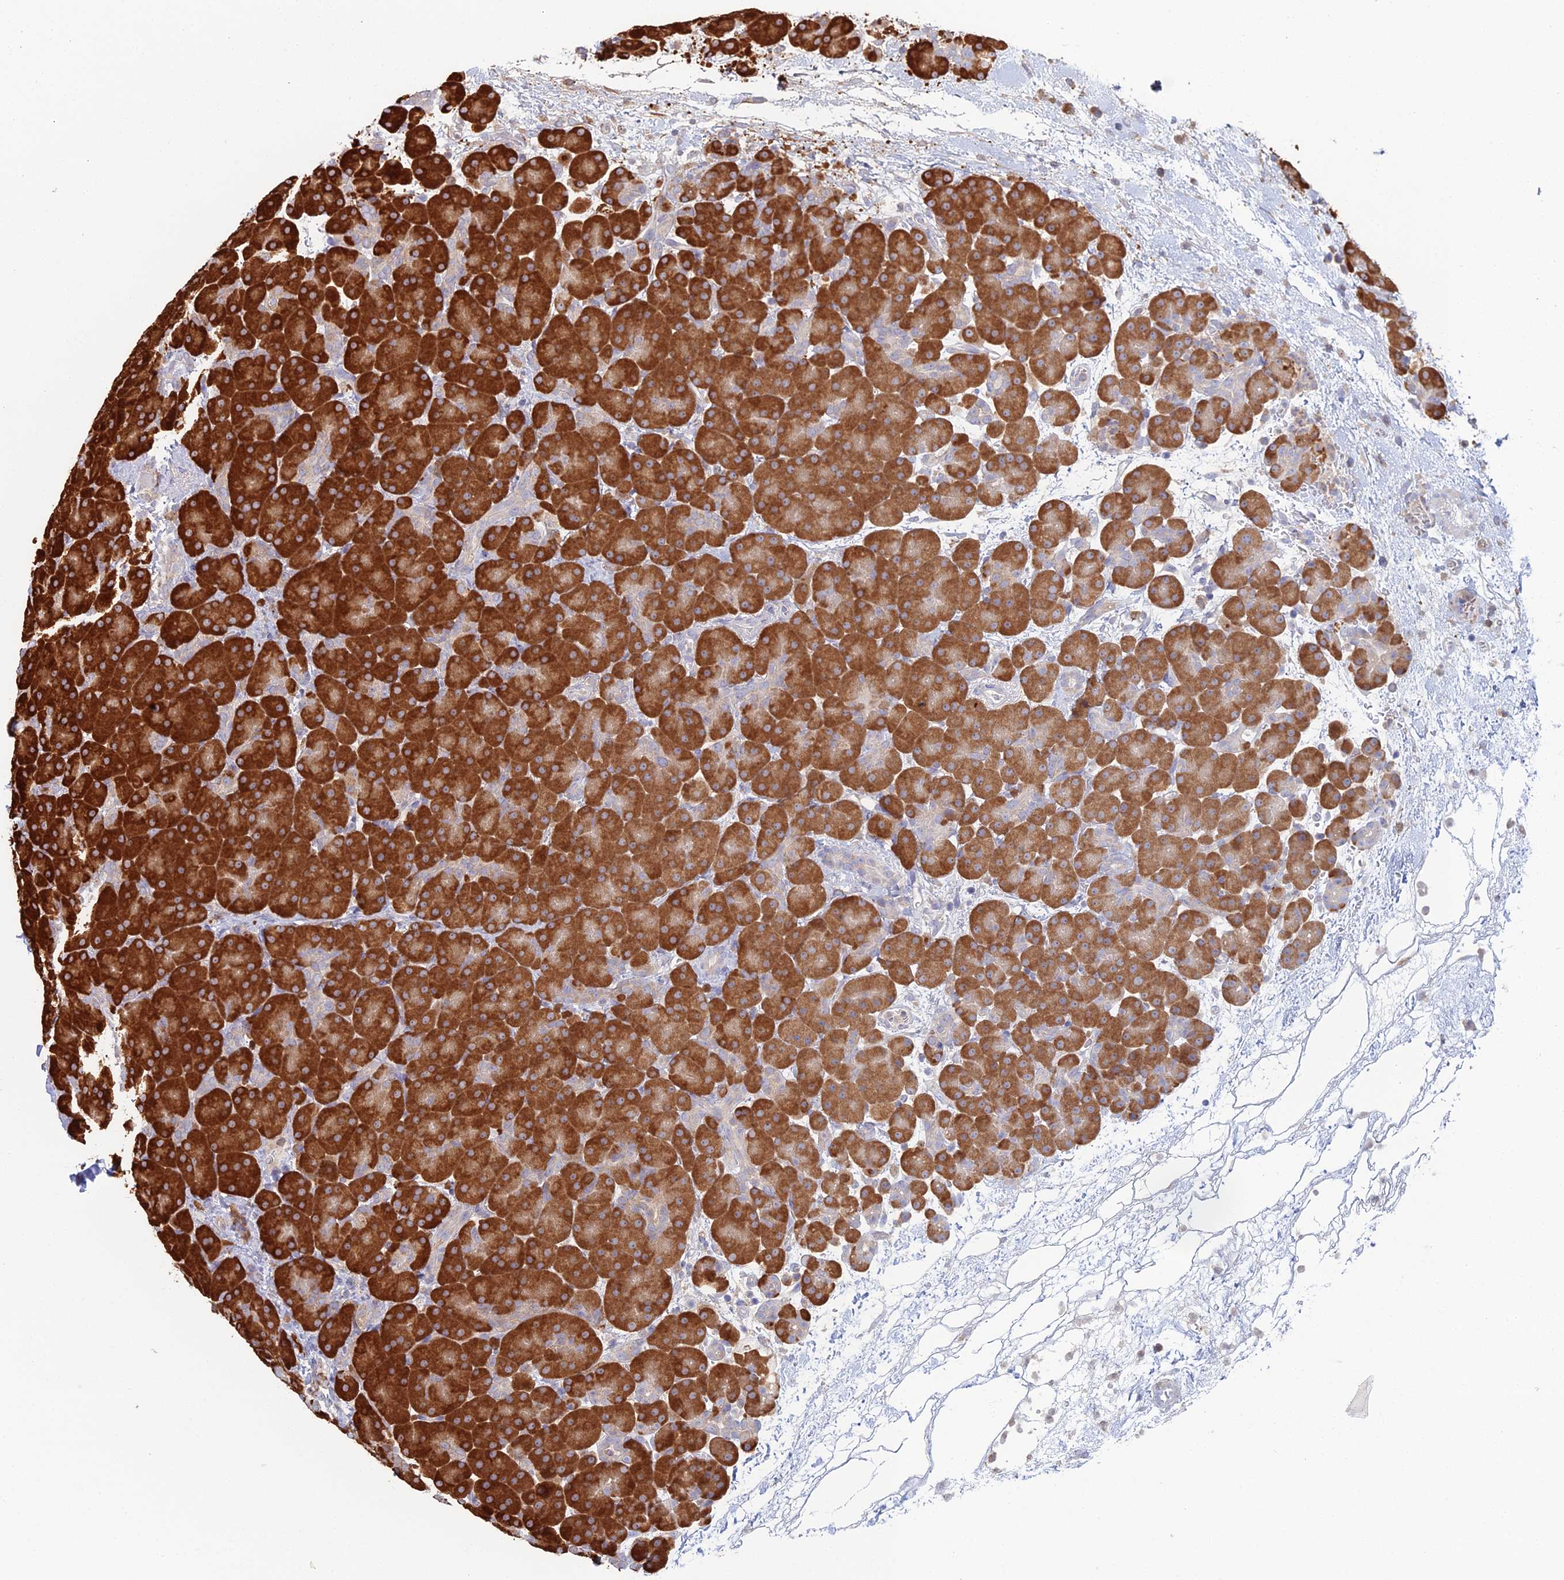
{"staining": {"intensity": "strong", "quantity": ">75%", "location": "cytoplasmic/membranous"}, "tissue": "pancreas", "cell_type": "Exocrine glandular cells", "image_type": "normal", "snomed": [{"axis": "morphology", "description": "Normal tissue, NOS"}, {"axis": "topography", "description": "Pancreas"}], "caption": "Immunohistochemical staining of normal human pancreas reveals high levels of strong cytoplasmic/membranous positivity in about >75% of exocrine glandular cells.", "gene": "TRAPPC6A", "patient": {"sex": "male", "age": 66}}